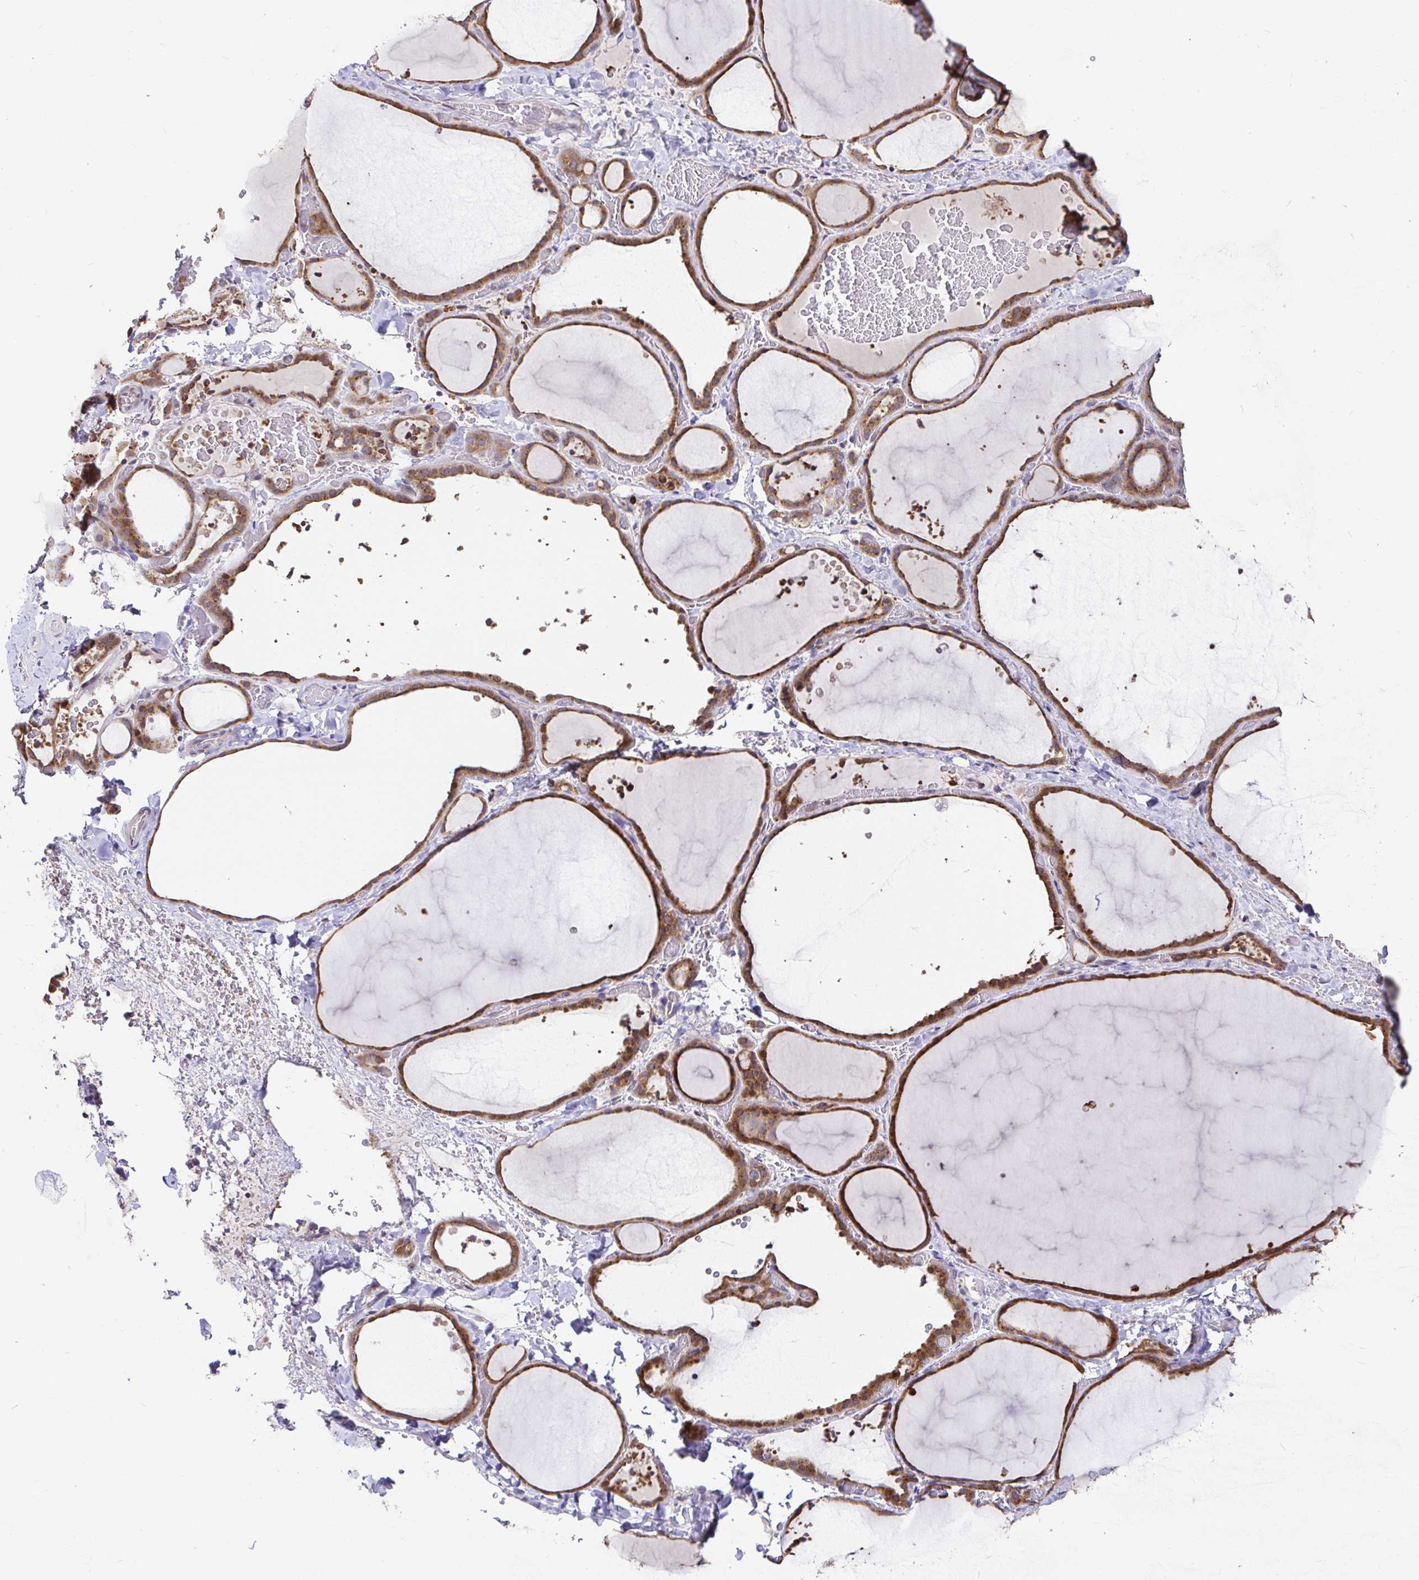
{"staining": {"intensity": "moderate", "quantity": ">75%", "location": "cytoplasmic/membranous"}, "tissue": "thyroid gland", "cell_type": "Glandular cells", "image_type": "normal", "snomed": [{"axis": "morphology", "description": "Normal tissue, NOS"}, {"axis": "topography", "description": "Thyroid gland"}], "caption": "Immunohistochemical staining of unremarkable thyroid gland exhibits >75% levels of moderate cytoplasmic/membranous protein positivity in approximately >75% of glandular cells. Nuclei are stained in blue.", "gene": "ELP1", "patient": {"sex": "female", "age": 36}}